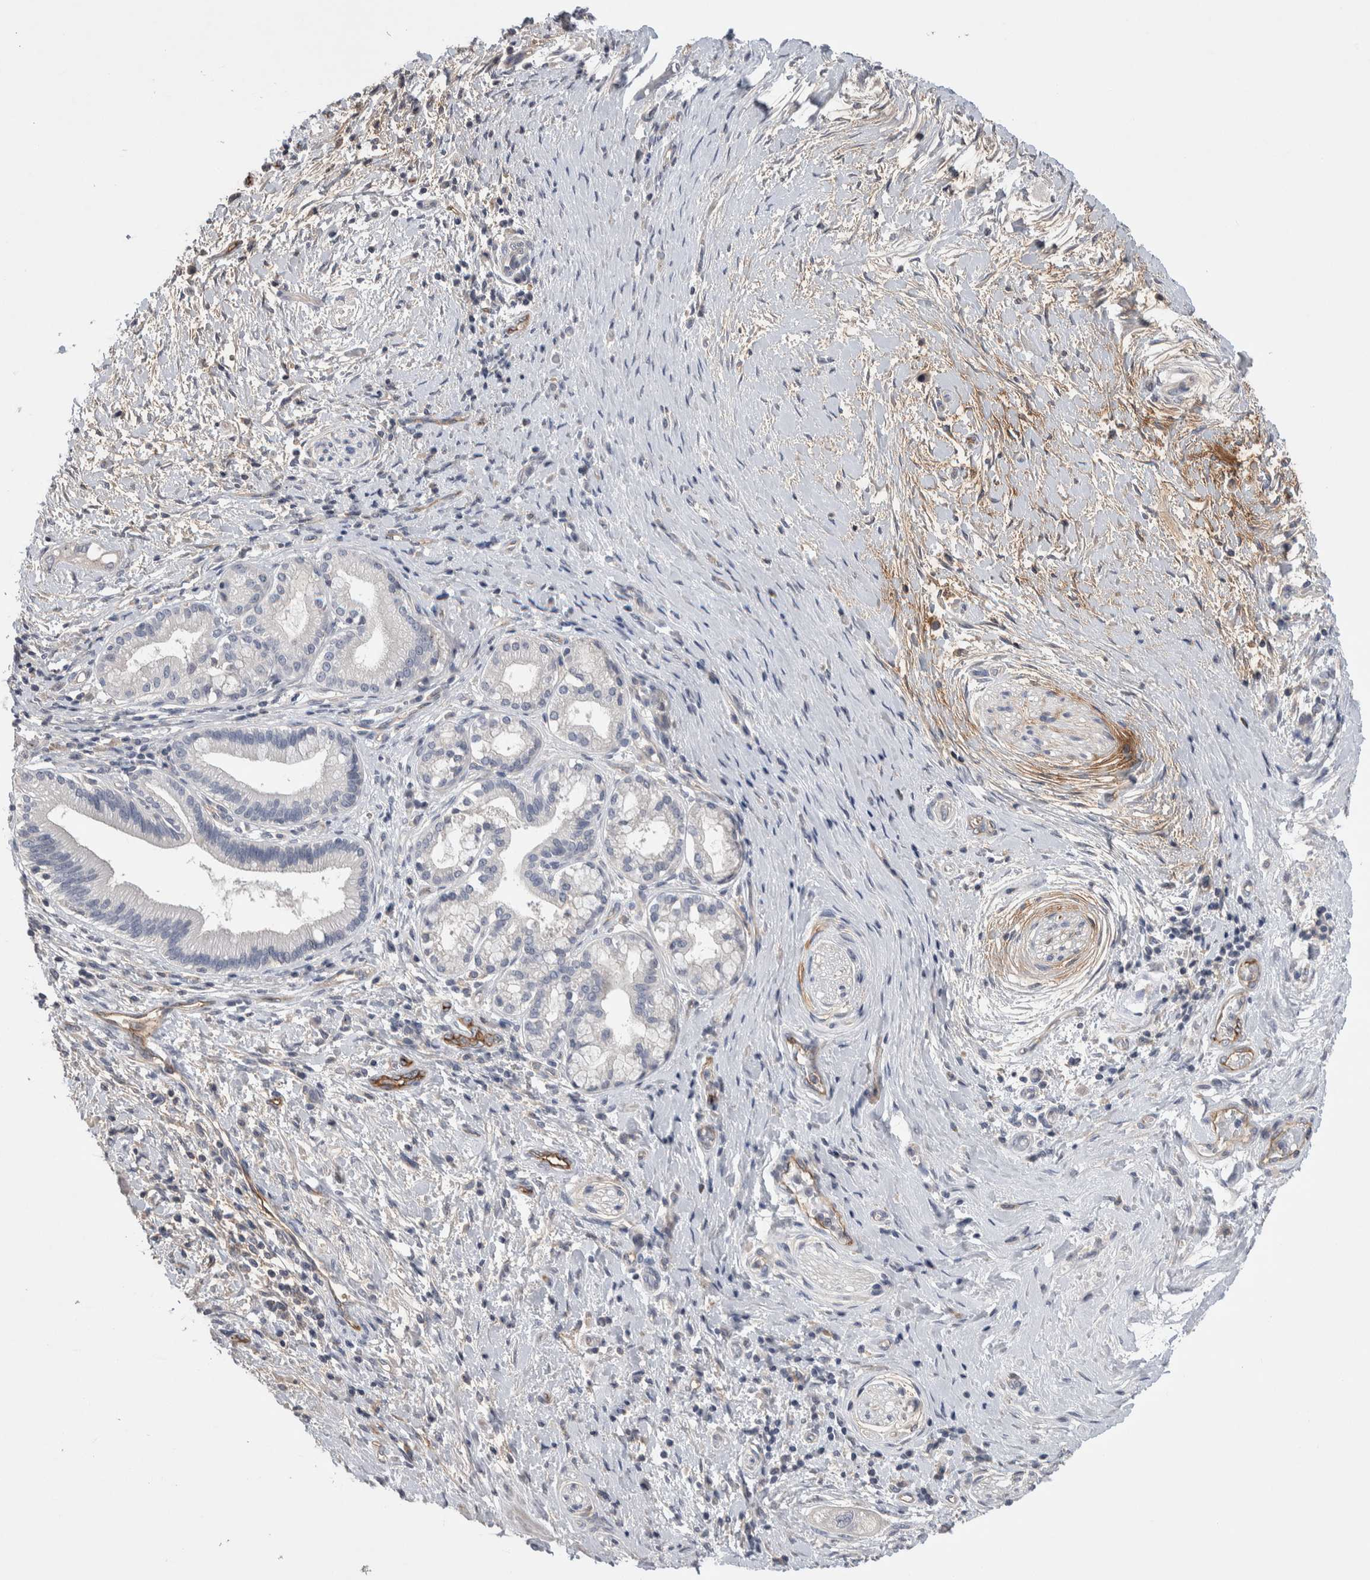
{"staining": {"intensity": "negative", "quantity": "none", "location": "none"}, "tissue": "pancreatic cancer", "cell_type": "Tumor cells", "image_type": "cancer", "snomed": [{"axis": "morphology", "description": "Adenocarcinoma, NOS"}, {"axis": "topography", "description": "Pancreas"}], "caption": "Human pancreatic adenocarcinoma stained for a protein using immunohistochemistry reveals no positivity in tumor cells.", "gene": "CEP131", "patient": {"sex": "male", "age": 58}}